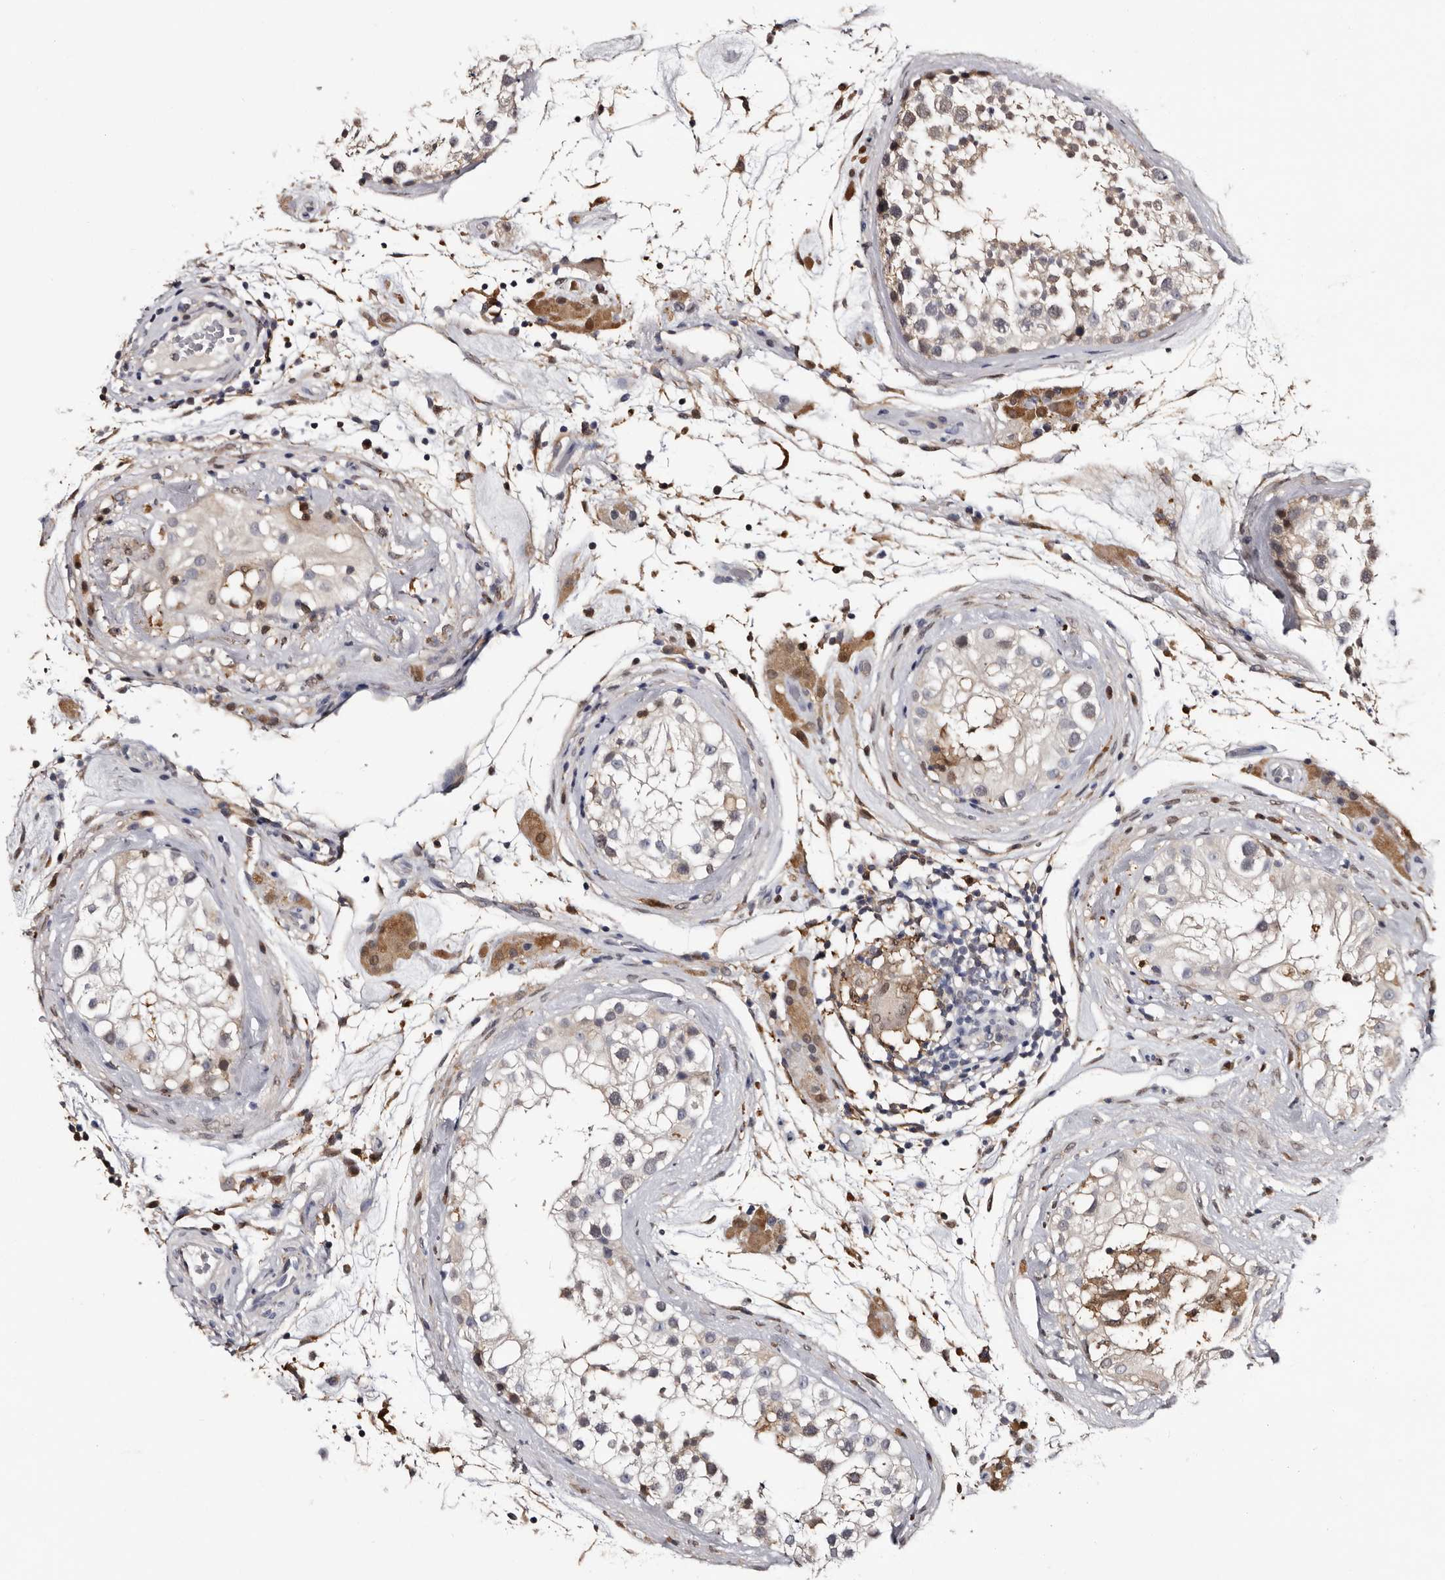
{"staining": {"intensity": "weak", "quantity": "25%-75%", "location": "cytoplasmic/membranous,nuclear"}, "tissue": "testis", "cell_type": "Cells in seminiferous ducts", "image_type": "normal", "snomed": [{"axis": "morphology", "description": "Normal tissue, NOS"}, {"axis": "topography", "description": "Testis"}], "caption": "Protein analysis of unremarkable testis displays weak cytoplasmic/membranous,nuclear staining in about 25%-75% of cells in seminiferous ducts. (Stains: DAB in brown, nuclei in blue, Microscopy: brightfield microscopy at high magnification).", "gene": "DNPH1", "patient": {"sex": "male", "age": 46}}